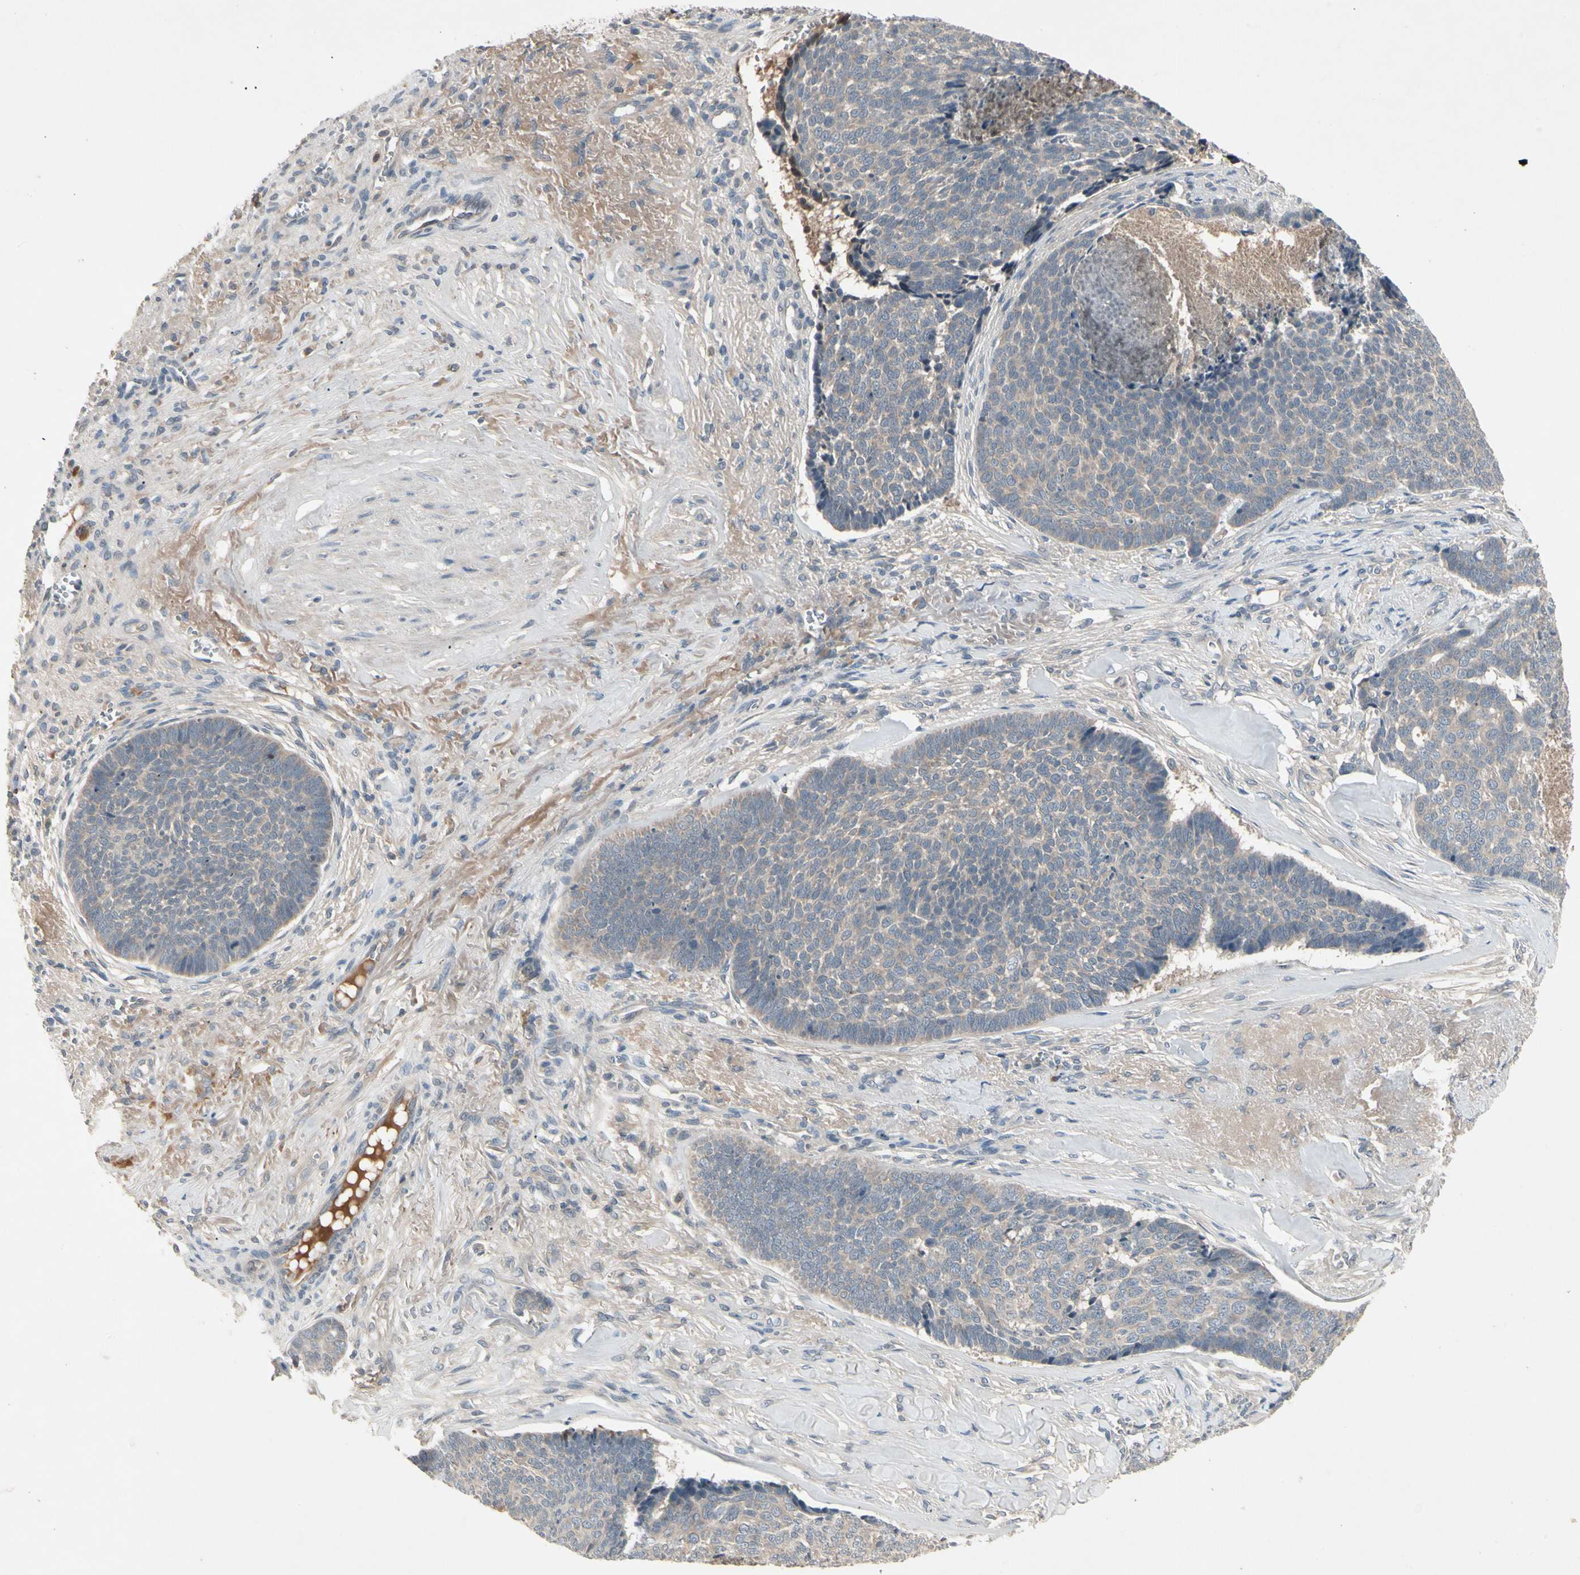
{"staining": {"intensity": "weak", "quantity": ">75%", "location": "cytoplasmic/membranous"}, "tissue": "skin cancer", "cell_type": "Tumor cells", "image_type": "cancer", "snomed": [{"axis": "morphology", "description": "Basal cell carcinoma"}, {"axis": "topography", "description": "Skin"}], "caption": "There is low levels of weak cytoplasmic/membranous positivity in tumor cells of basal cell carcinoma (skin), as demonstrated by immunohistochemical staining (brown color).", "gene": "CCL4", "patient": {"sex": "male", "age": 84}}